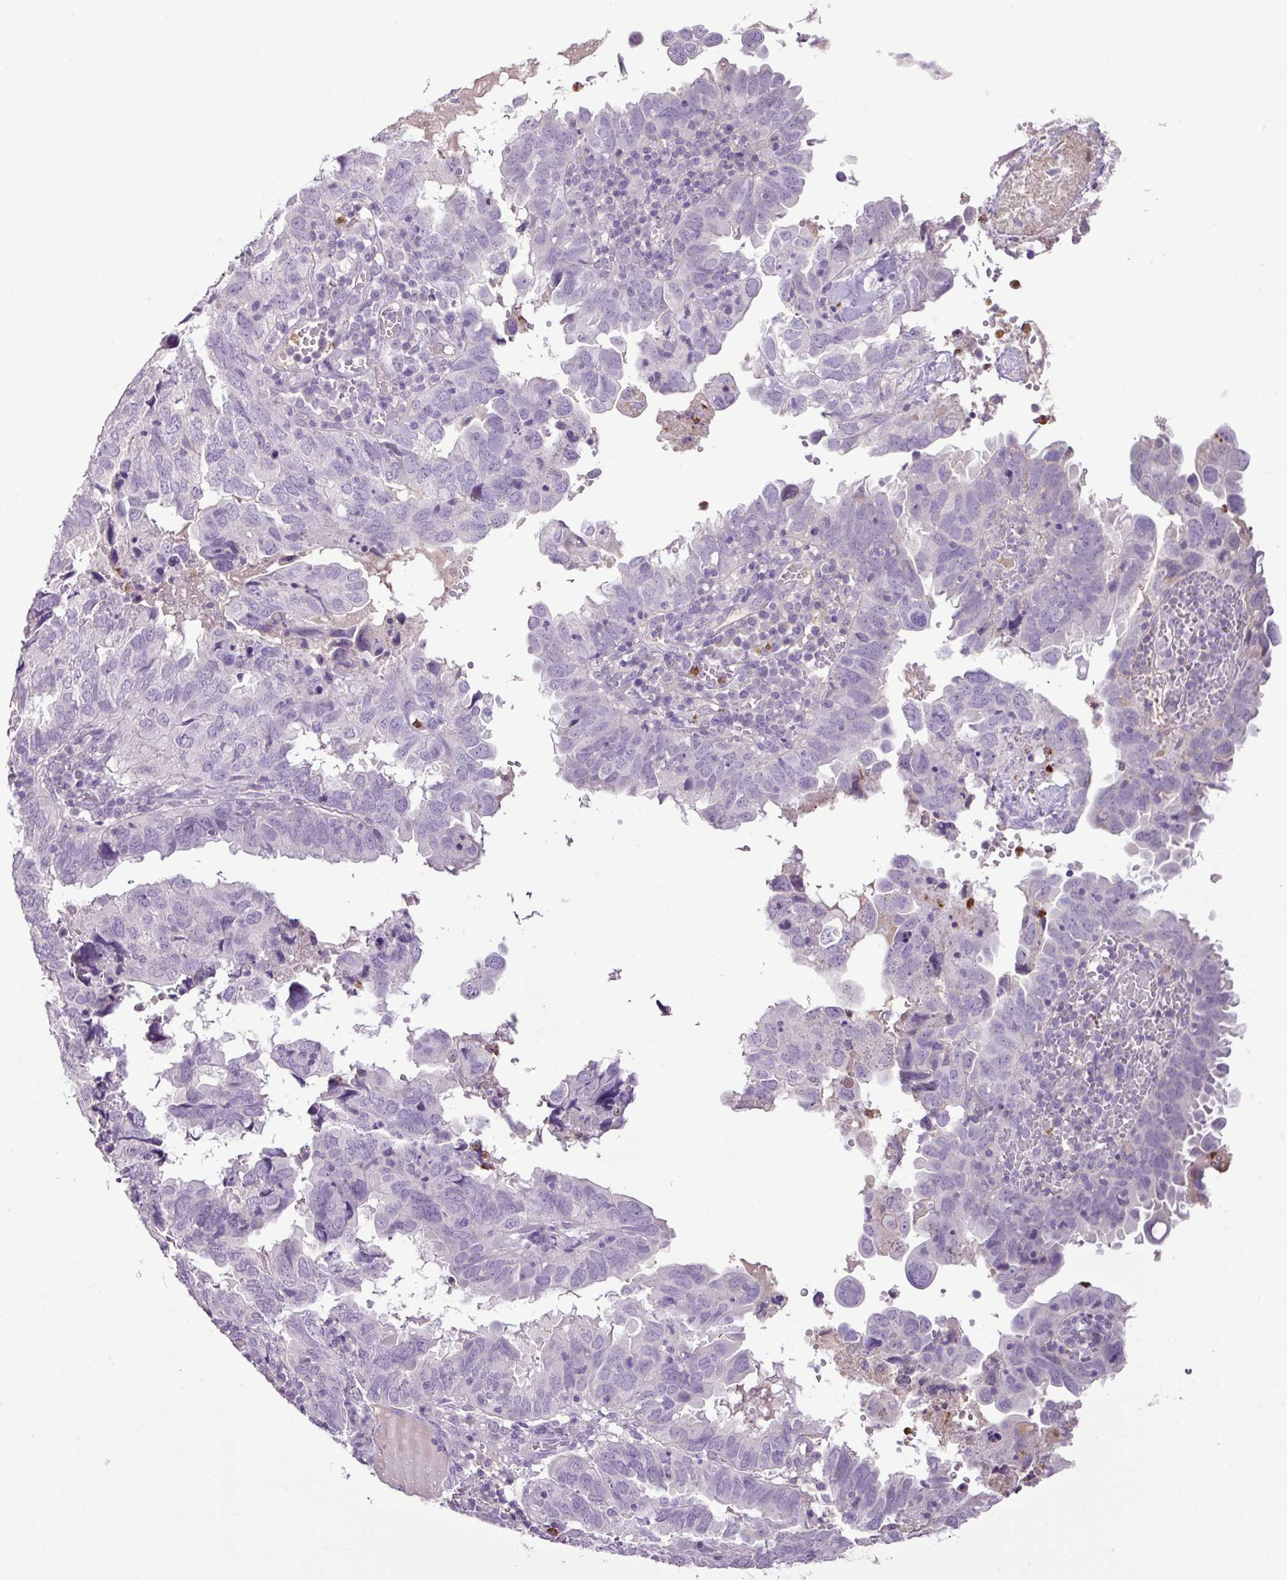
{"staining": {"intensity": "negative", "quantity": "none", "location": "none"}, "tissue": "endometrial cancer", "cell_type": "Tumor cells", "image_type": "cancer", "snomed": [{"axis": "morphology", "description": "Adenocarcinoma, NOS"}, {"axis": "topography", "description": "Uterus"}], "caption": "This is a micrograph of immunohistochemistry (IHC) staining of endometrial cancer, which shows no staining in tumor cells.", "gene": "HTR3E", "patient": {"sex": "female", "age": 77}}